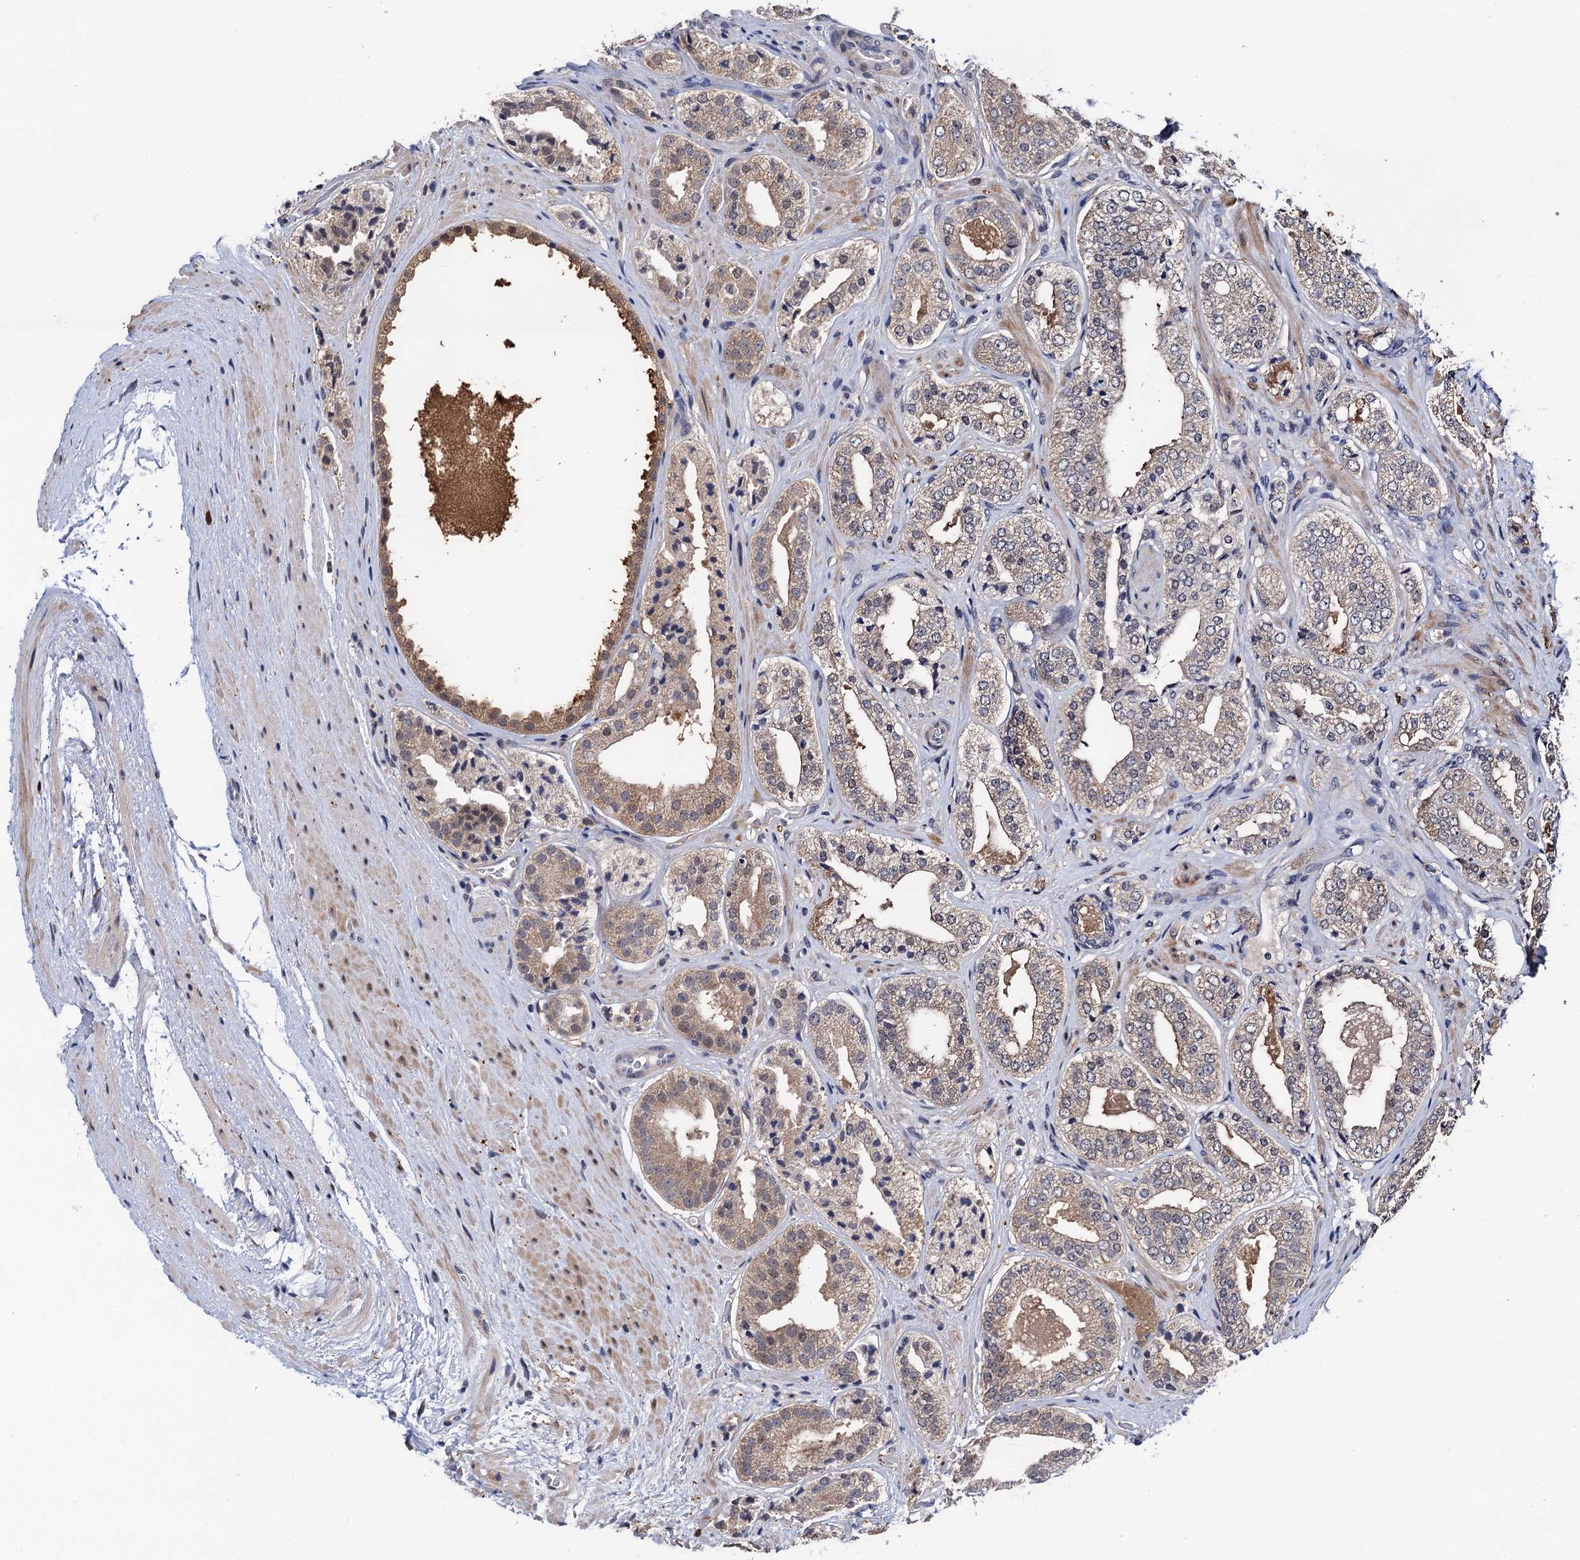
{"staining": {"intensity": "weak", "quantity": "25%-75%", "location": "cytoplasmic/membranous"}, "tissue": "prostate cancer", "cell_type": "Tumor cells", "image_type": "cancer", "snomed": [{"axis": "morphology", "description": "Adenocarcinoma, High grade"}, {"axis": "topography", "description": "Prostate"}], "caption": "The photomicrograph shows immunohistochemical staining of prostate cancer (high-grade adenocarcinoma). There is weak cytoplasmic/membranous expression is present in about 25%-75% of tumor cells. Nuclei are stained in blue.", "gene": "FAM222A", "patient": {"sex": "male", "age": 71}}